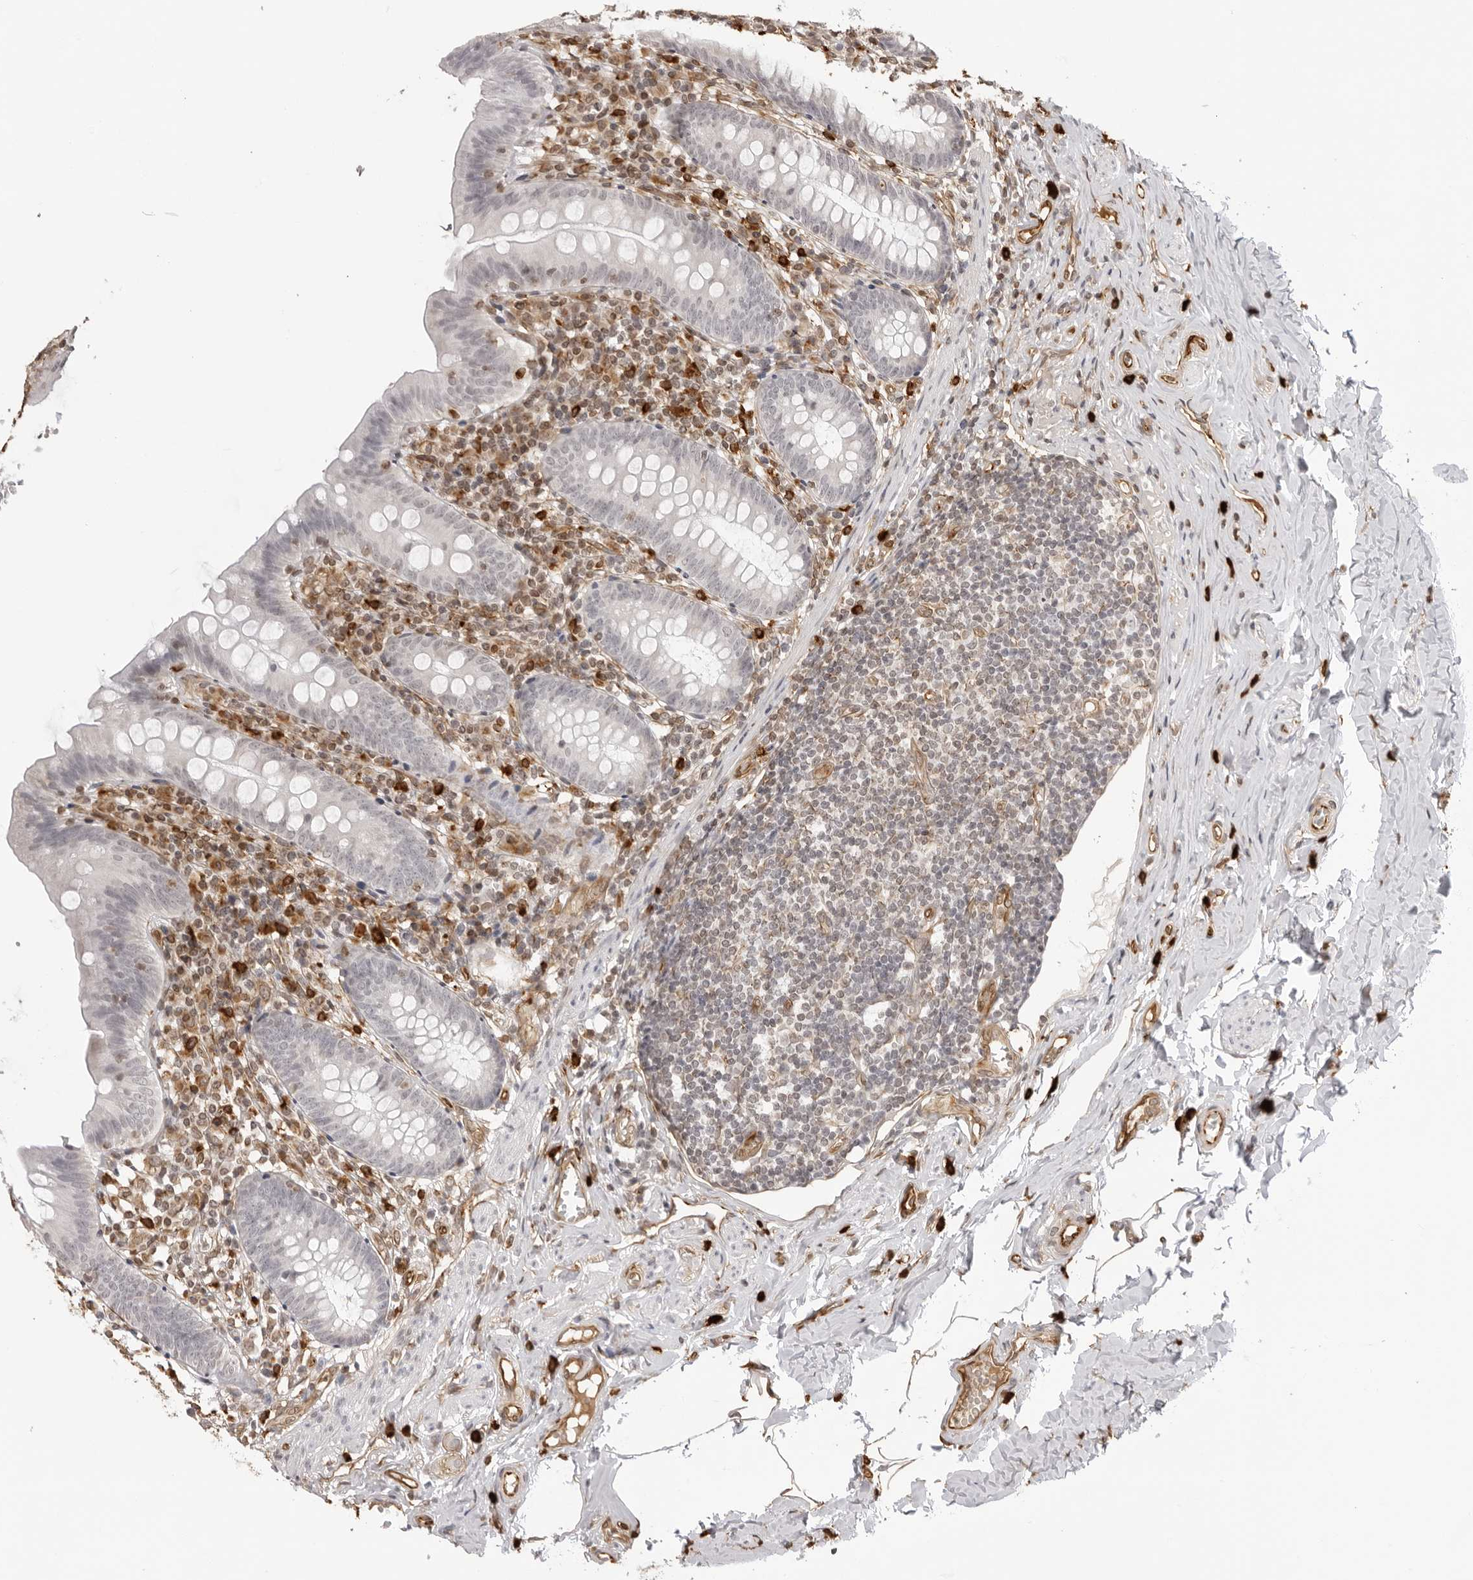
{"staining": {"intensity": "negative", "quantity": "none", "location": "none"}, "tissue": "appendix", "cell_type": "Glandular cells", "image_type": "normal", "snomed": [{"axis": "morphology", "description": "Normal tissue, NOS"}, {"axis": "topography", "description": "Appendix"}], "caption": "The IHC photomicrograph has no significant expression in glandular cells of appendix.", "gene": "DYNLT5", "patient": {"sex": "male", "age": 52}}